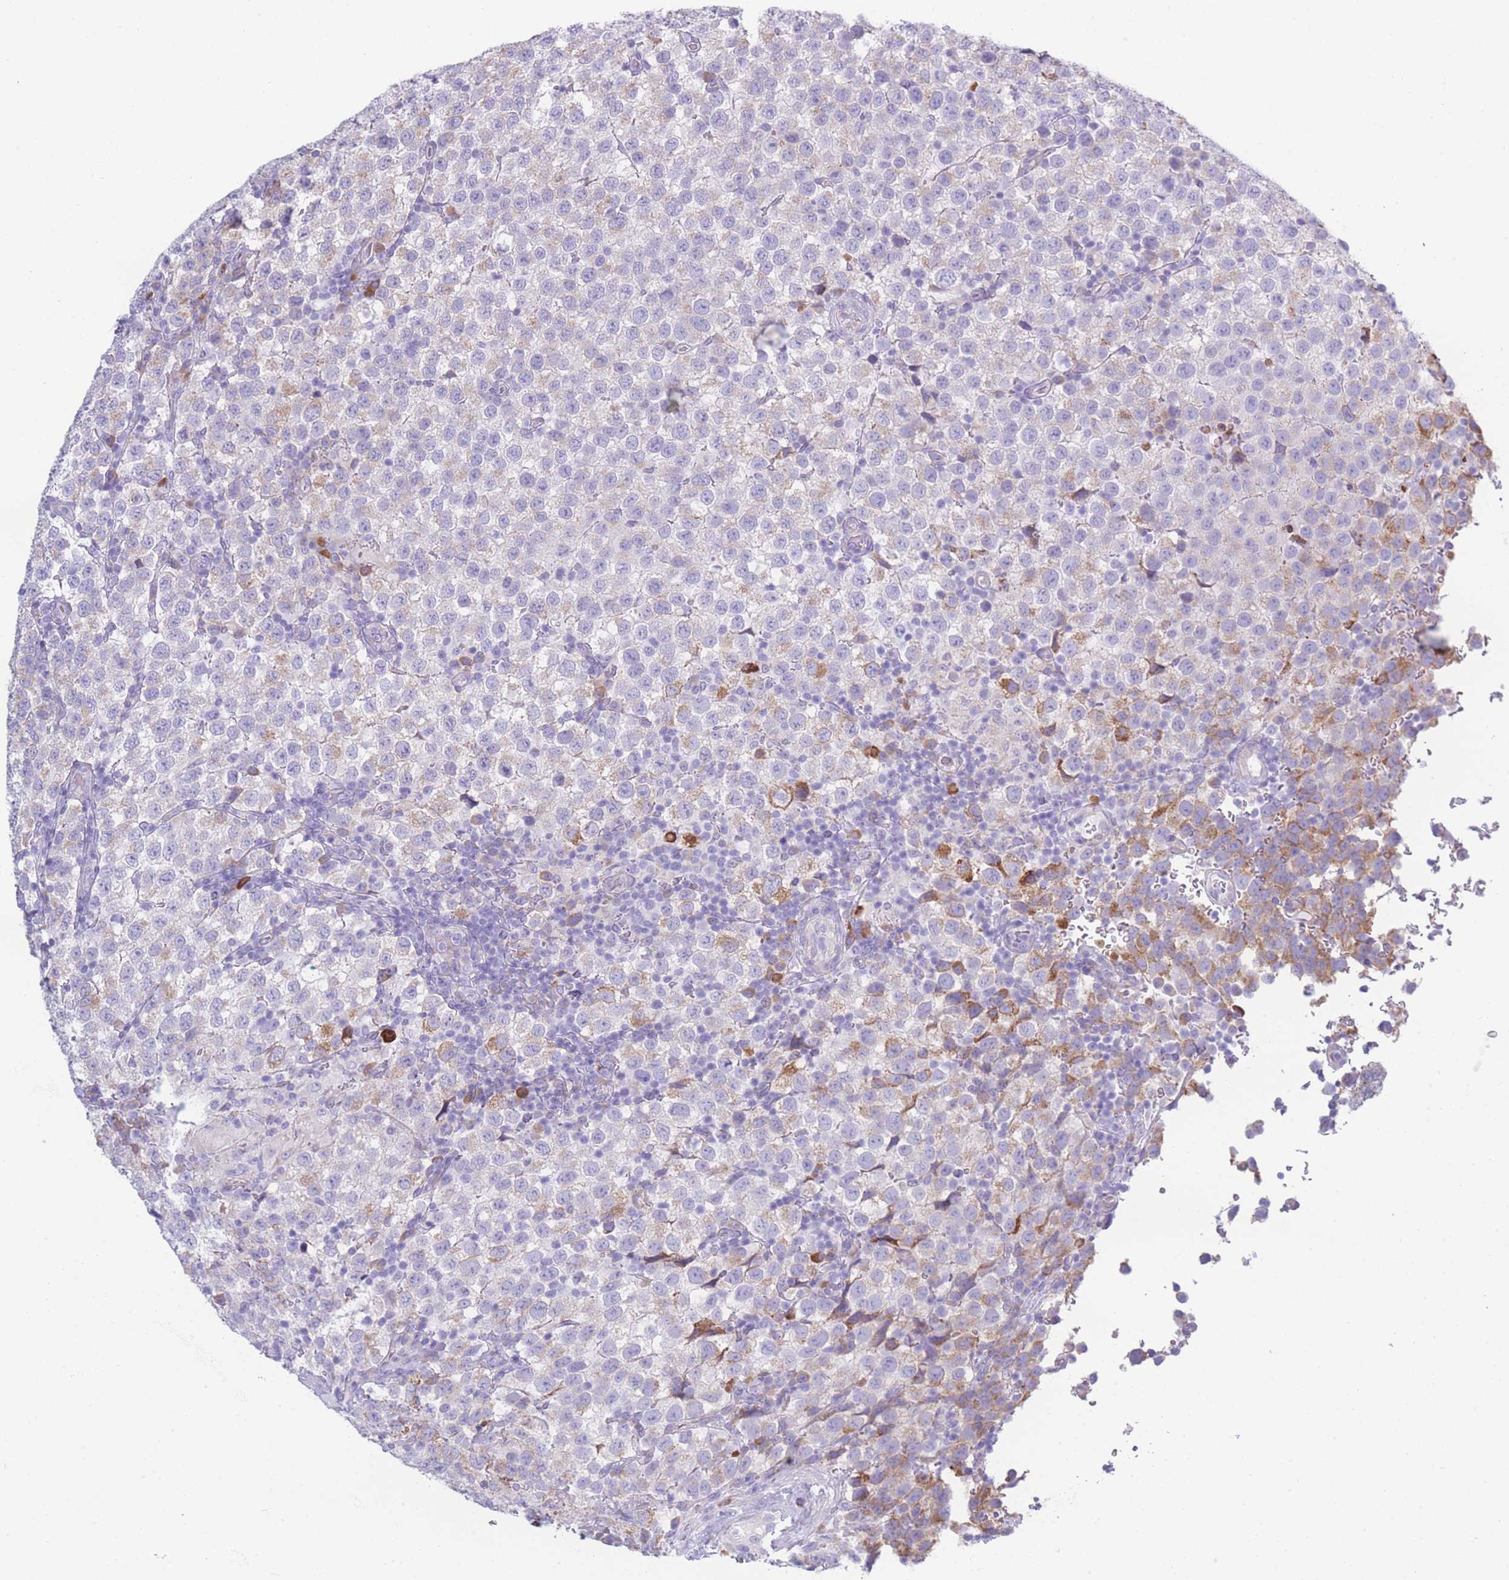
{"staining": {"intensity": "moderate", "quantity": "<25%", "location": "cytoplasmic/membranous"}, "tissue": "testis cancer", "cell_type": "Tumor cells", "image_type": "cancer", "snomed": [{"axis": "morphology", "description": "Seminoma, NOS"}, {"axis": "topography", "description": "Testis"}], "caption": "The histopathology image exhibits a brown stain indicating the presence of a protein in the cytoplasmic/membranous of tumor cells in testis cancer. The staining was performed using DAB (3,3'-diaminobenzidine) to visualize the protein expression in brown, while the nuclei were stained in blue with hematoxylin (Magnification: 20x).", "gene": "XKR8", "patient": {"sex": "male", "age": 34}}